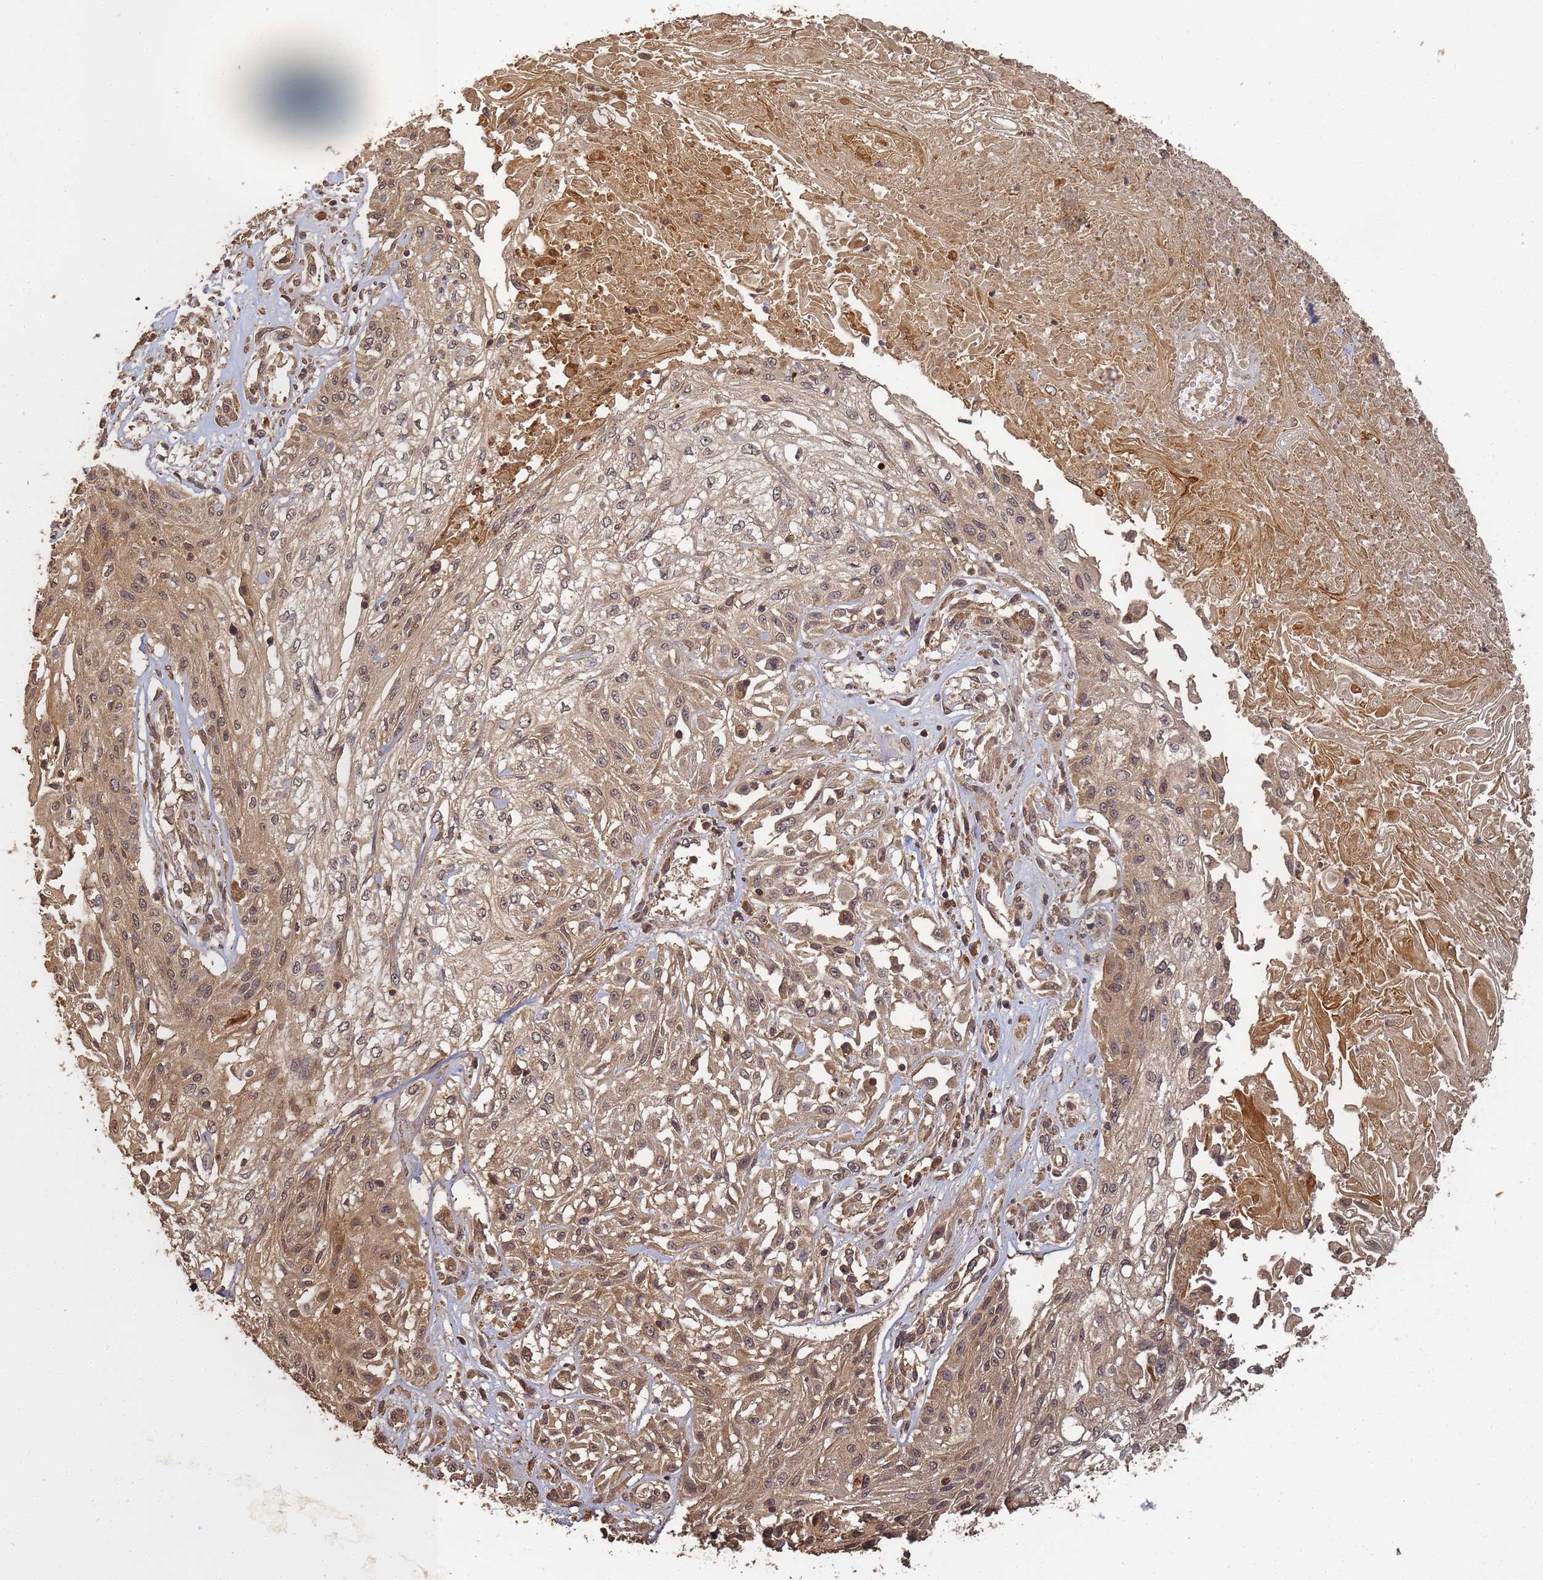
{"staining": {"intensity": "moderate", "quantity": ">75%", "location": "cytoplasmic/membranous,nuclear"}, "tissue": "skin cancer", "cell_type": "Tumor cells", "image_type": "cancer", "snomed": [{"axis": "morphology", "description": "Squamous cell carcinoma, NOS"}, {"axis": "morphology", "description": "Squamous cell carcinoma, metastatic, NOS"}, {"axis": "topography", "description": "Skin"}, {"axis": "topography", "description": "Lymph node"}], "caption": "DAB (3,3'-diaminobenzidine) immunohistochemical staining of squamous cell carcinoma (skin) exhibits moderate cytoplasmic/membranous and nuclear protein staining in about >75% of tumor cells.", "gene": "ALKBH1", "patient": {"sex": "male", "age": 75}}